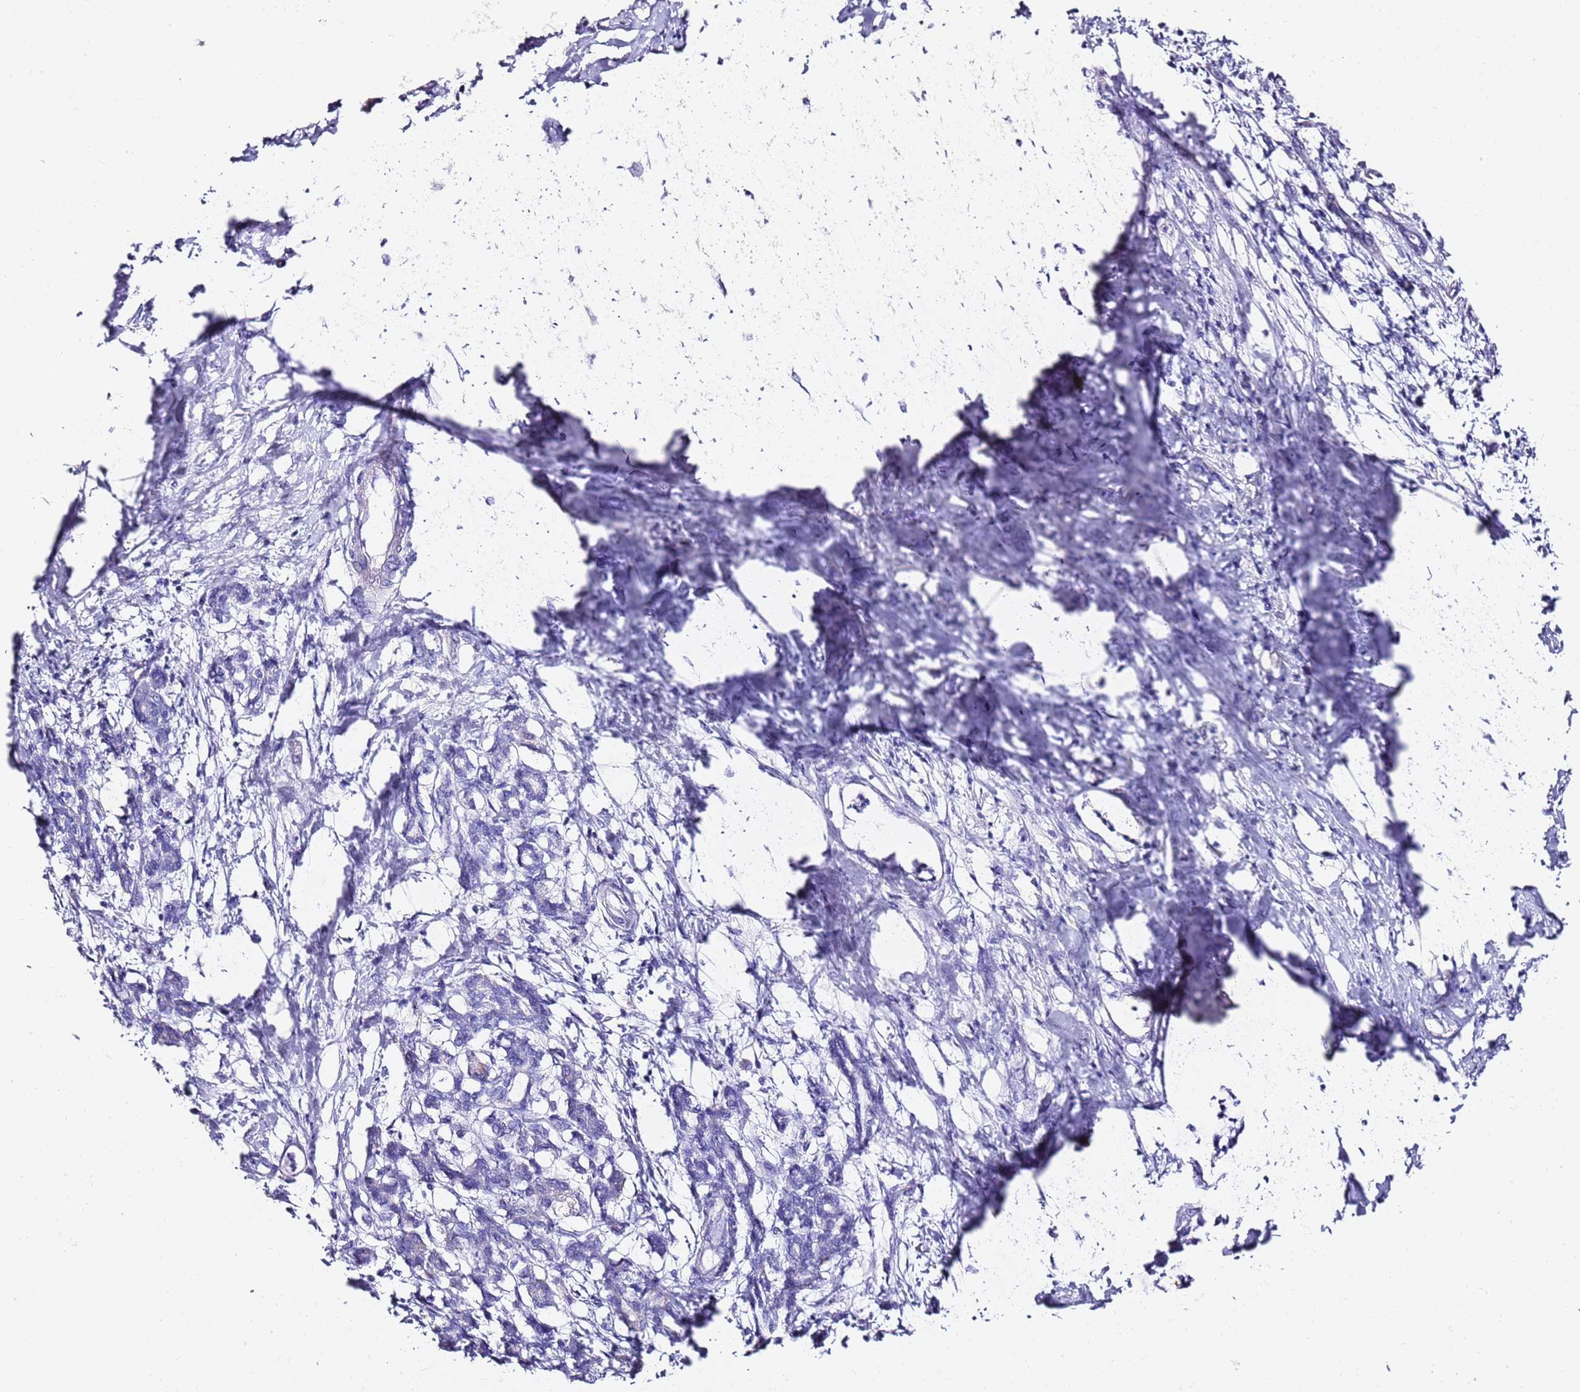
{"staining": {"intensity": "negative", "quantity": "none", "location": "none"}, "tissue": "pancreatic cancer", "cell_type": "Tumor cells", "image_type": "cancer", "snomed": [{"axis": "morphology", "description": "Adenocarcinoma, NOS"}, {"axis": "topography", "description": "Pancreas"}], "caption": "Pancreatic cancer was stained to show a protein in brown. There is no significant positivity in tumor cells.", "gene": "MYBPC3", "patient": {"sex": "female", "age": 55}}